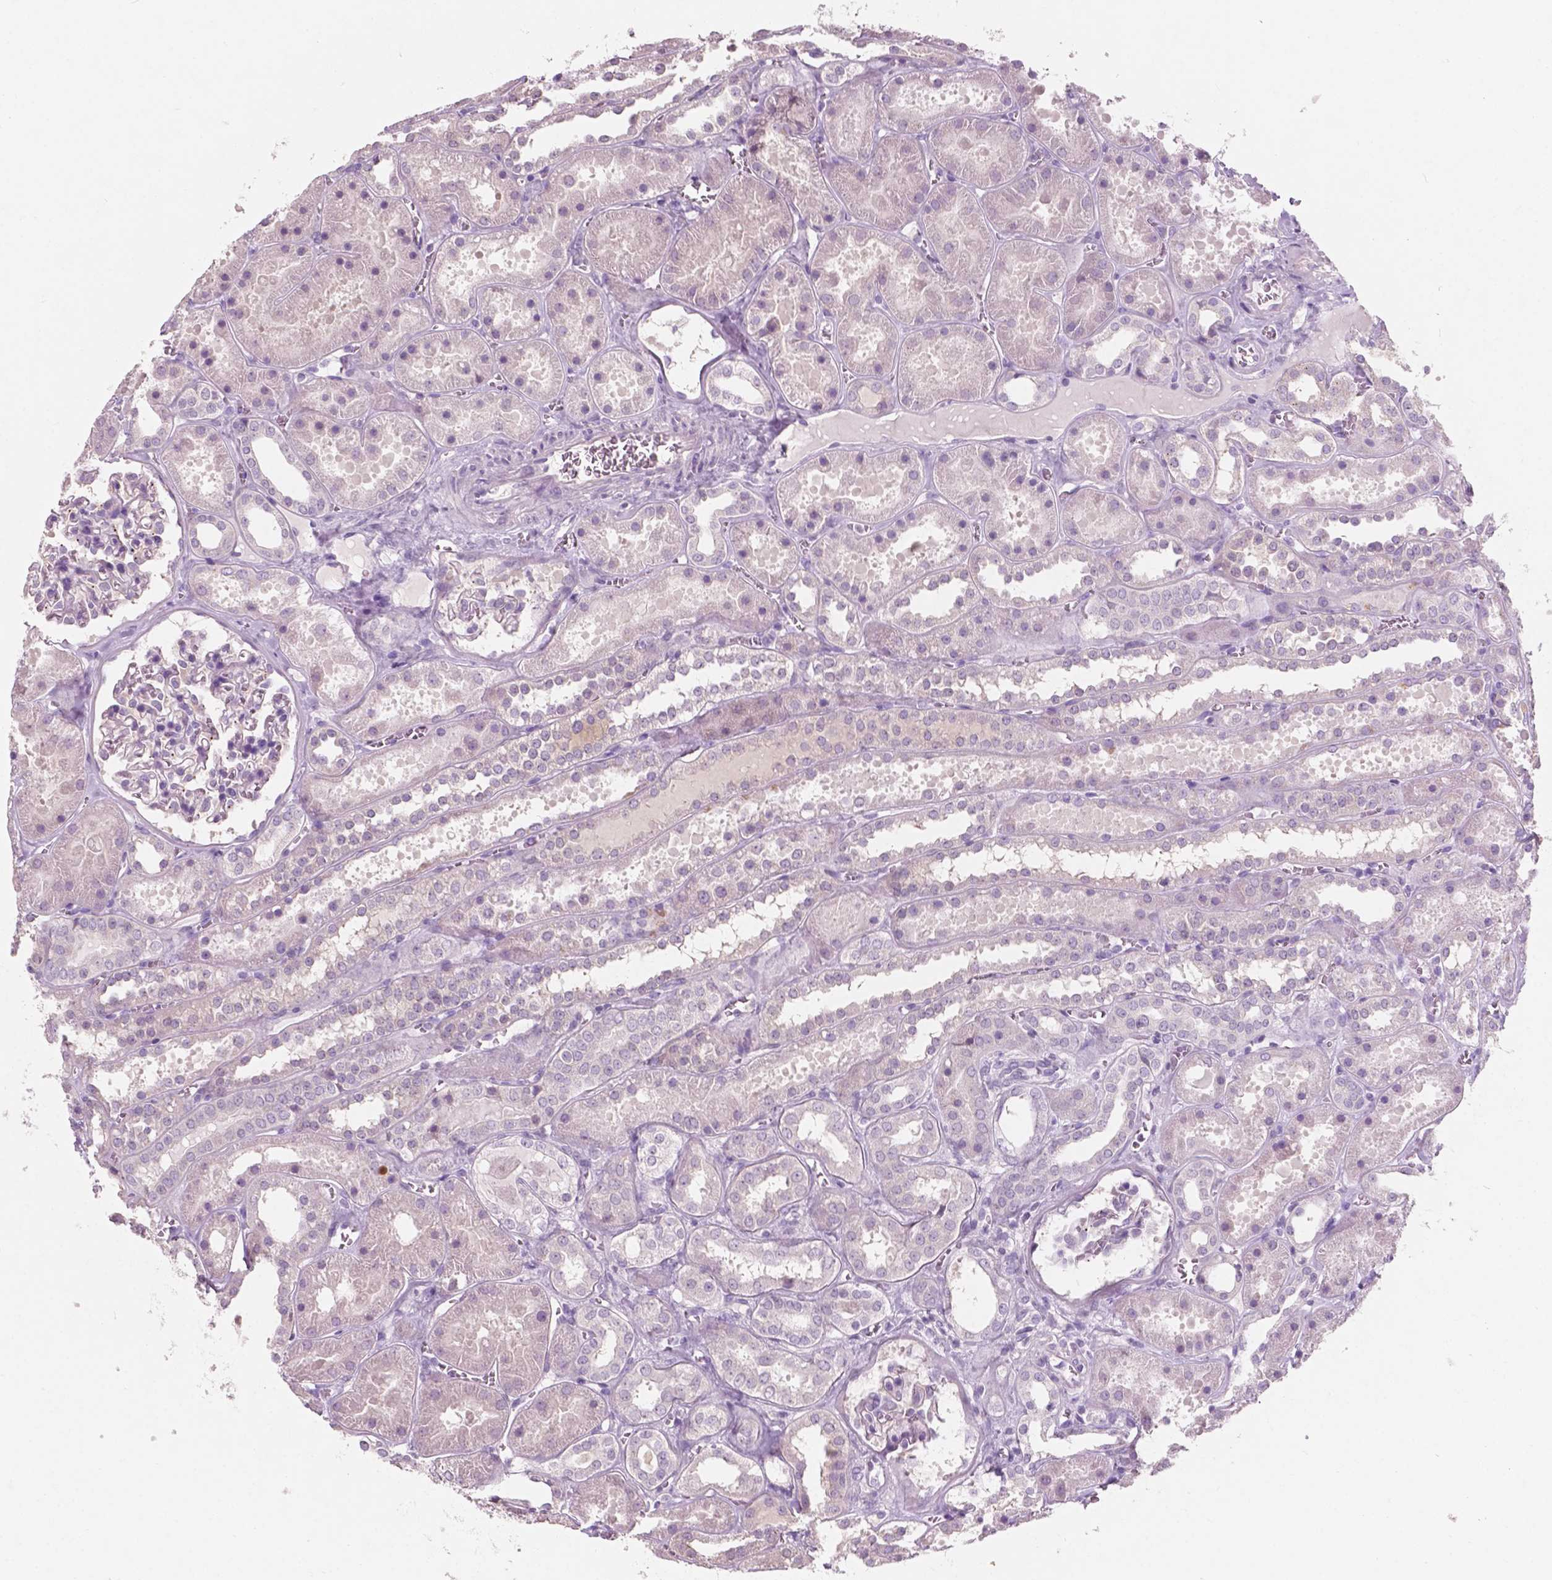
{"staining": {"intensity": "negative", "quantity": "none", "location": "none"}, "tissue": "kidney", "cell_type": "Cells in glomeruli", "image_type": "normal", "snomed": [{"axis": "morphology", "description": "Normal tissue, NOS"}, {"axis": "topography", "description": "Kidney"}], "caption": "Immunohistochemistry (IHC) of normal human kidney displays no expression in cells in glomeruli. (DAB (3,3'-diaminobenzidine) IHC with hematoxylin counter stain).", "gene": "AWAT1", "patient": {"sex": "female", "age": 41}}